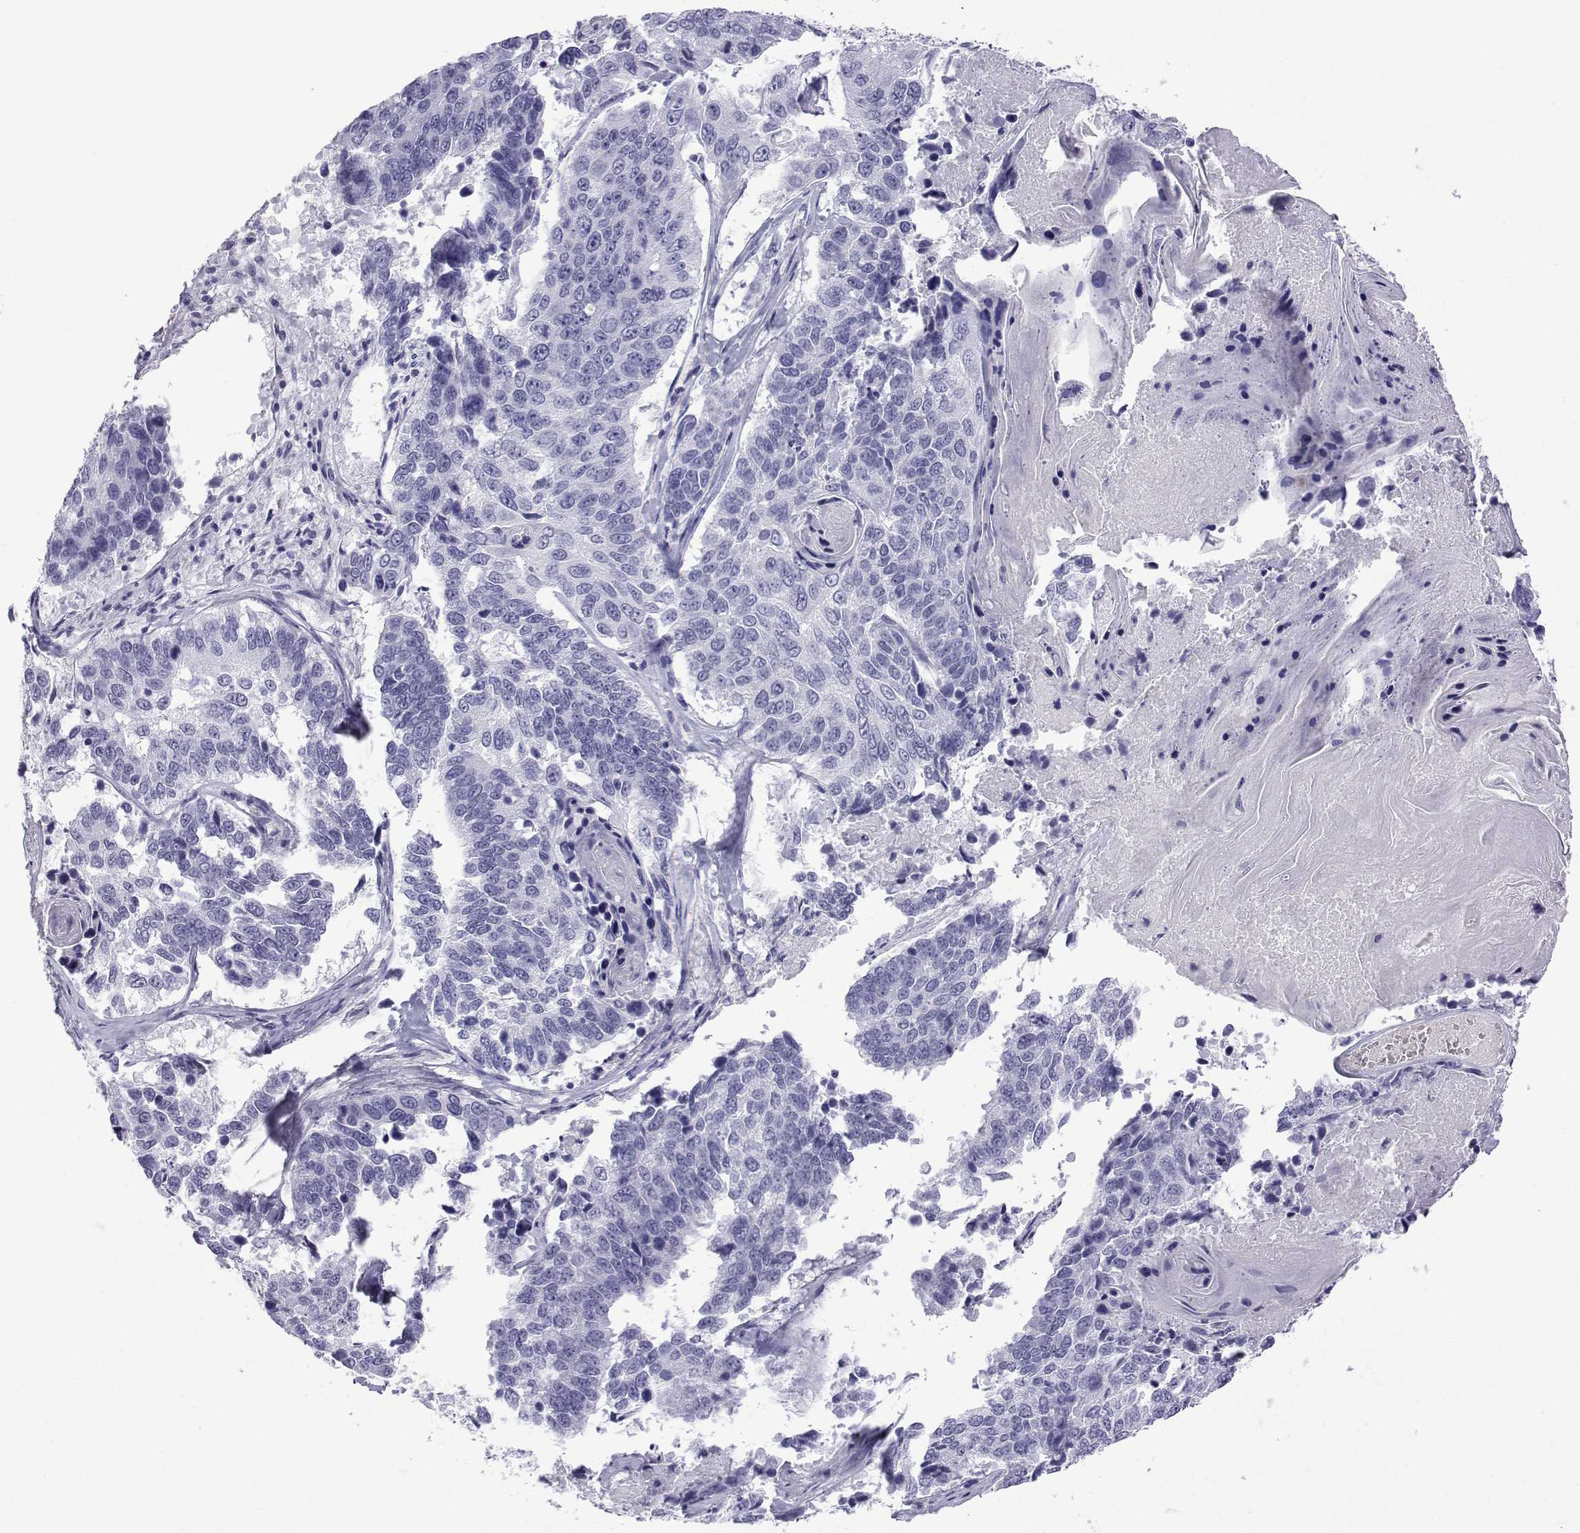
{"staining": {"intensity": "negative", "quantity": "none", "location": "none"}, "tissue": "lung cancer", "cell_type": "Tumor cells", "image_type": "cancer", "snomed": [{"axis": "morphology", "description": "Squamous cell carcinoma, NOS"}, {"axis": "topography", "description": "Lung"}], "caption": "Lung squamous cell carcinoma stained for a protein using IHC exhibits no staining tumor cells.", "gene": "ACTL7A", "patient": {"sex": "male", "age": 73}}